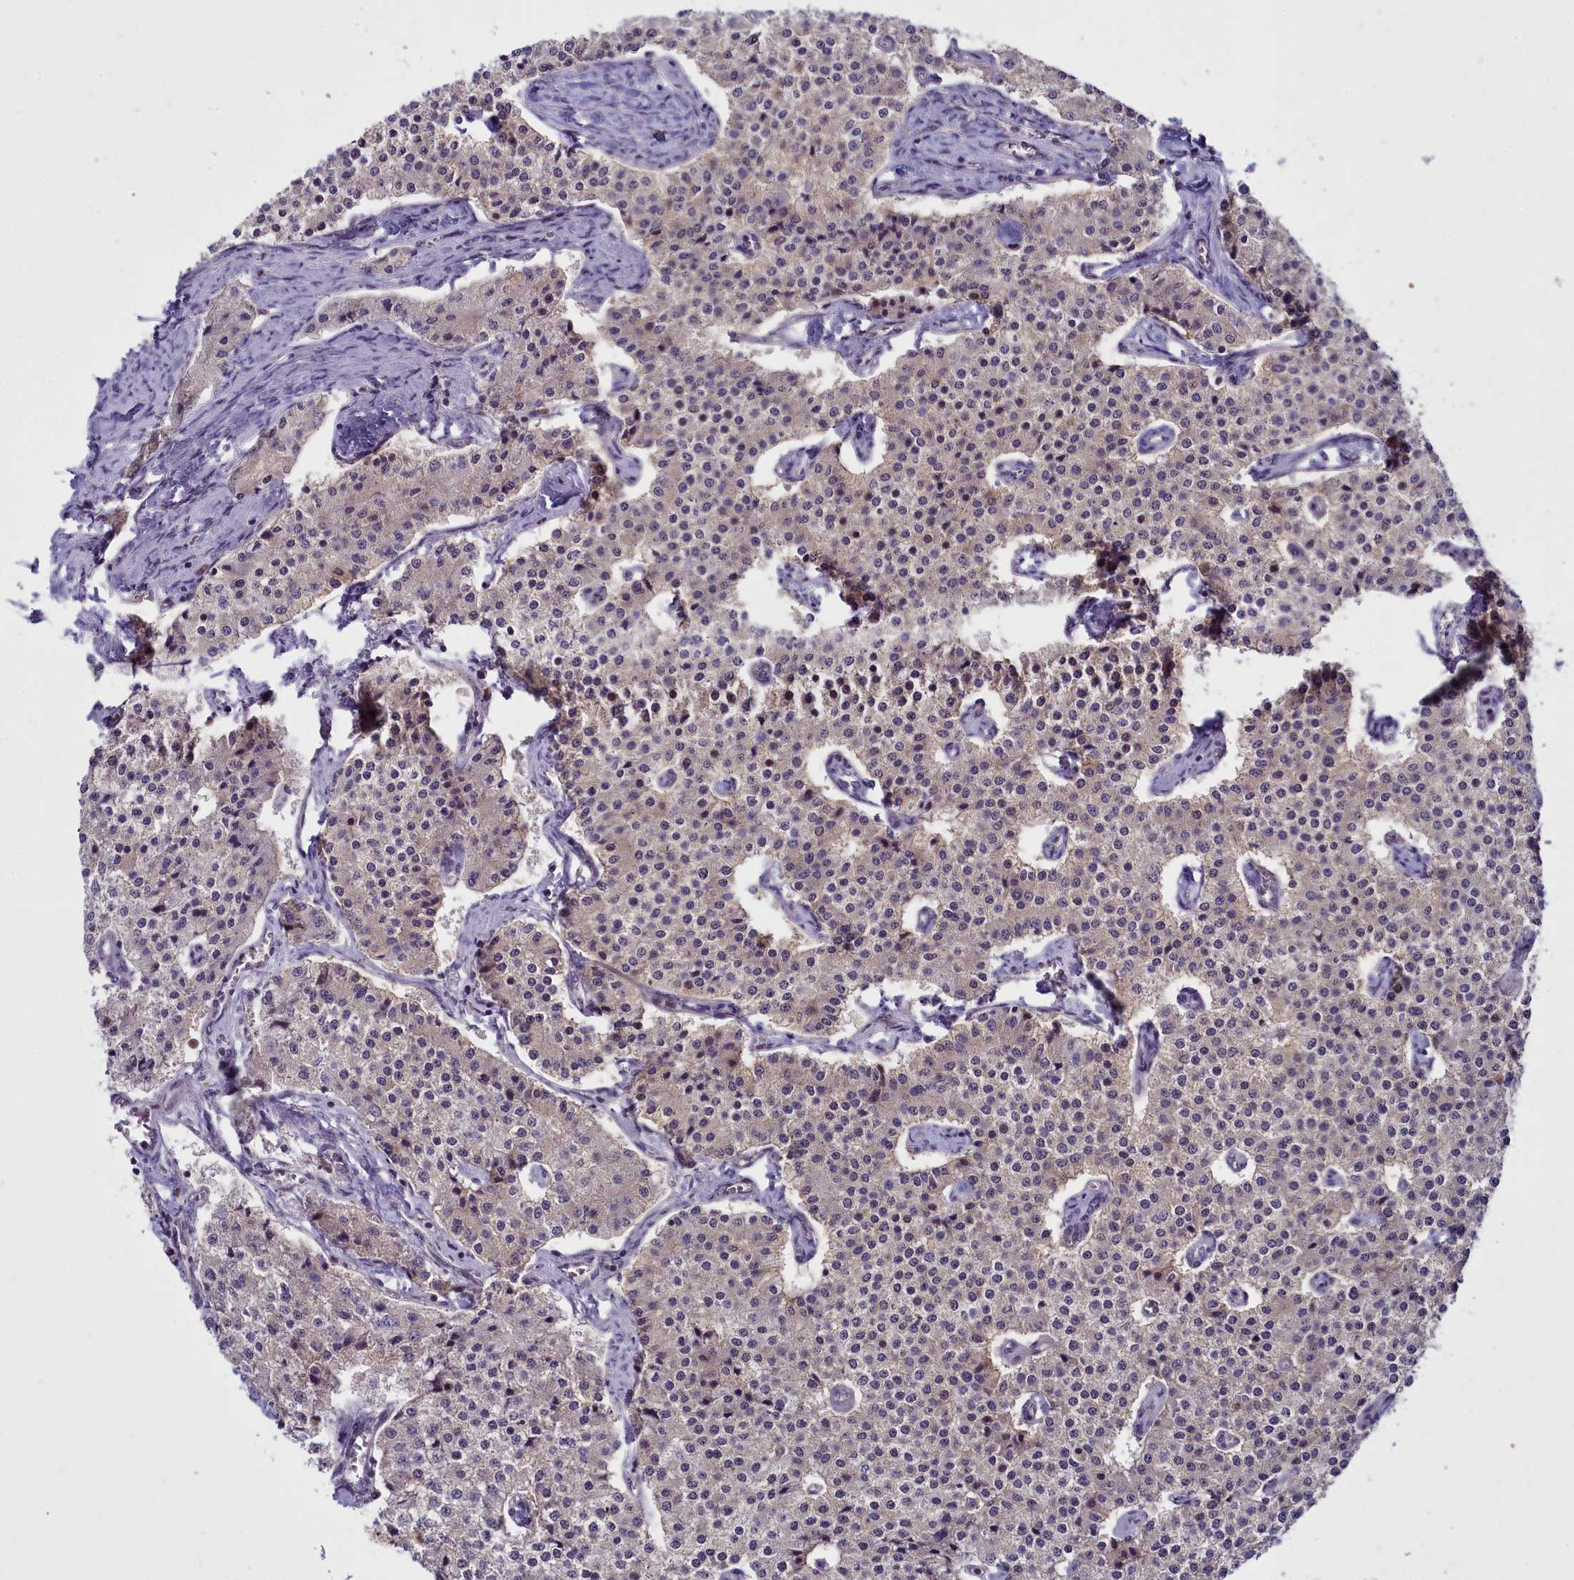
{"staining": {"intensity": "negative", "quantity": "none", "location": "none"}, "tissue": "carcinoid", "cell_type": "Tumor cells", "image_type": "cancer", "snomed": [{"axis": "morphology", "description": "Carcinoid, malignant, NOS"}, {"axis": "topography", "description": "Colon"}], "caption": "High magnification brightfield microscopy of malignant carcinoid stained with DAB (brown) and counterstained with hematoxylin (blue): tumor cells show no significant expression.", "gene": "BCAR1", "patient": {"sex": "female", "age": 52}}